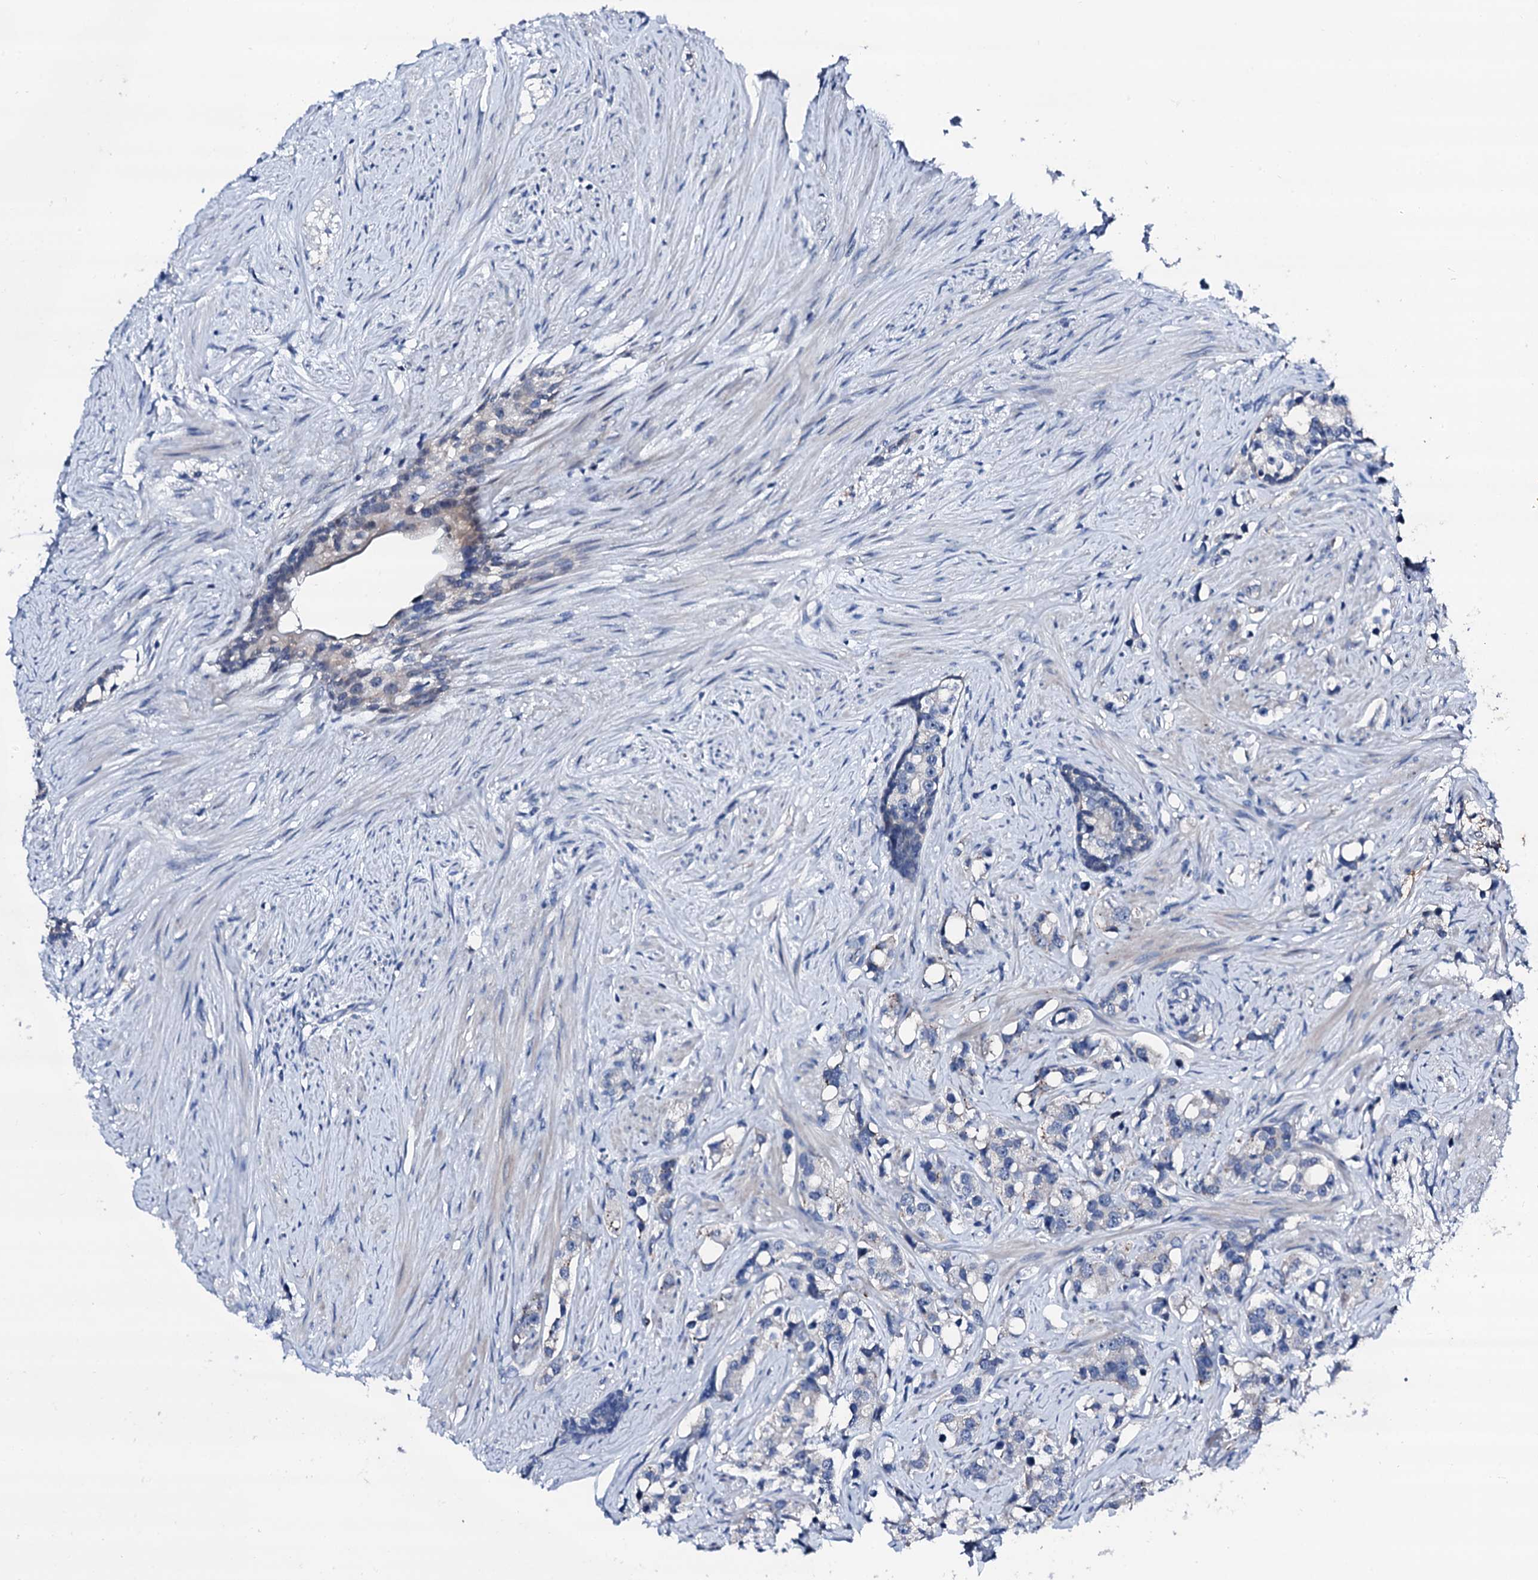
{"staining": {"intensity": "negative", "quantity": "none", "location": "none"}, "tissue": "prostate cancer", "cell_type": "Tumor cells", "image_type": "cancer", "snomed": [{"axis": "morphology", "description": "Adenocarcinoma, High grade"}, {"axis": "topography", "description": "Prostate"}], "caption": "The histopathology image shows no significant positivity in tumor cells of prostate adenocarcinoma (high-grade).", "gene": "TRAFD1", "patient": {"sex": "male", "age": 63}}